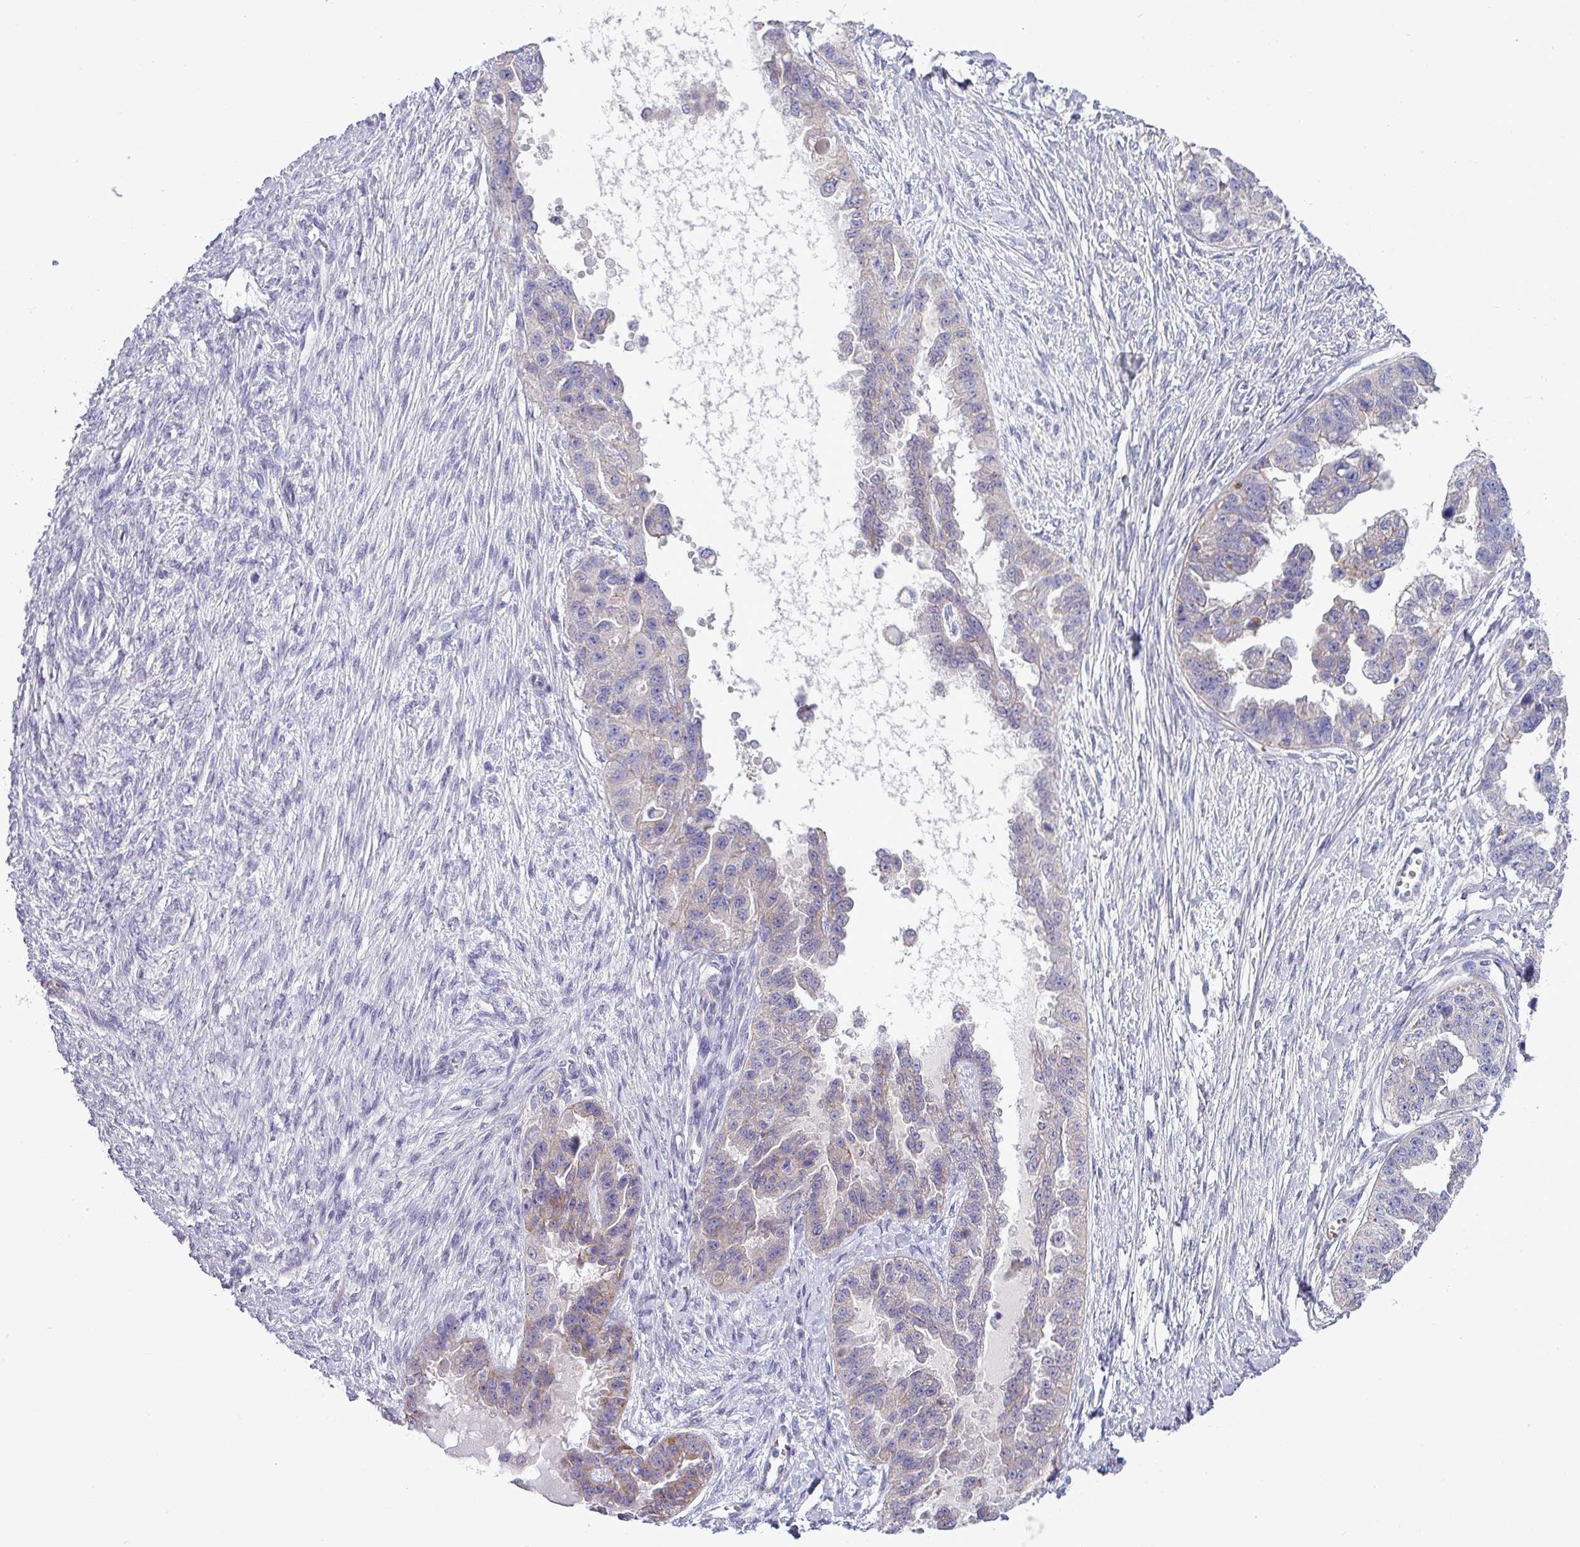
{"staining": {"intensity": "weak", "quantity": "<25%", "location": "cytoplasmic/membranous"}, "tissue": "ovarian cancer", "cell_type": "Tumor cells", "image_type": "cancer", "snomed": [{"axis": "morphology", "description": "Cystadenocarcinoma, serous, NOS"}, {"axis": "topography", "description": "Ovary"}], "caption": "Tumor cells show no significant protein positivity in ovarian serous cystadenocarcinoma.", "gene": "ACAP3", "patient": {"sex": "female", "age": 58}}